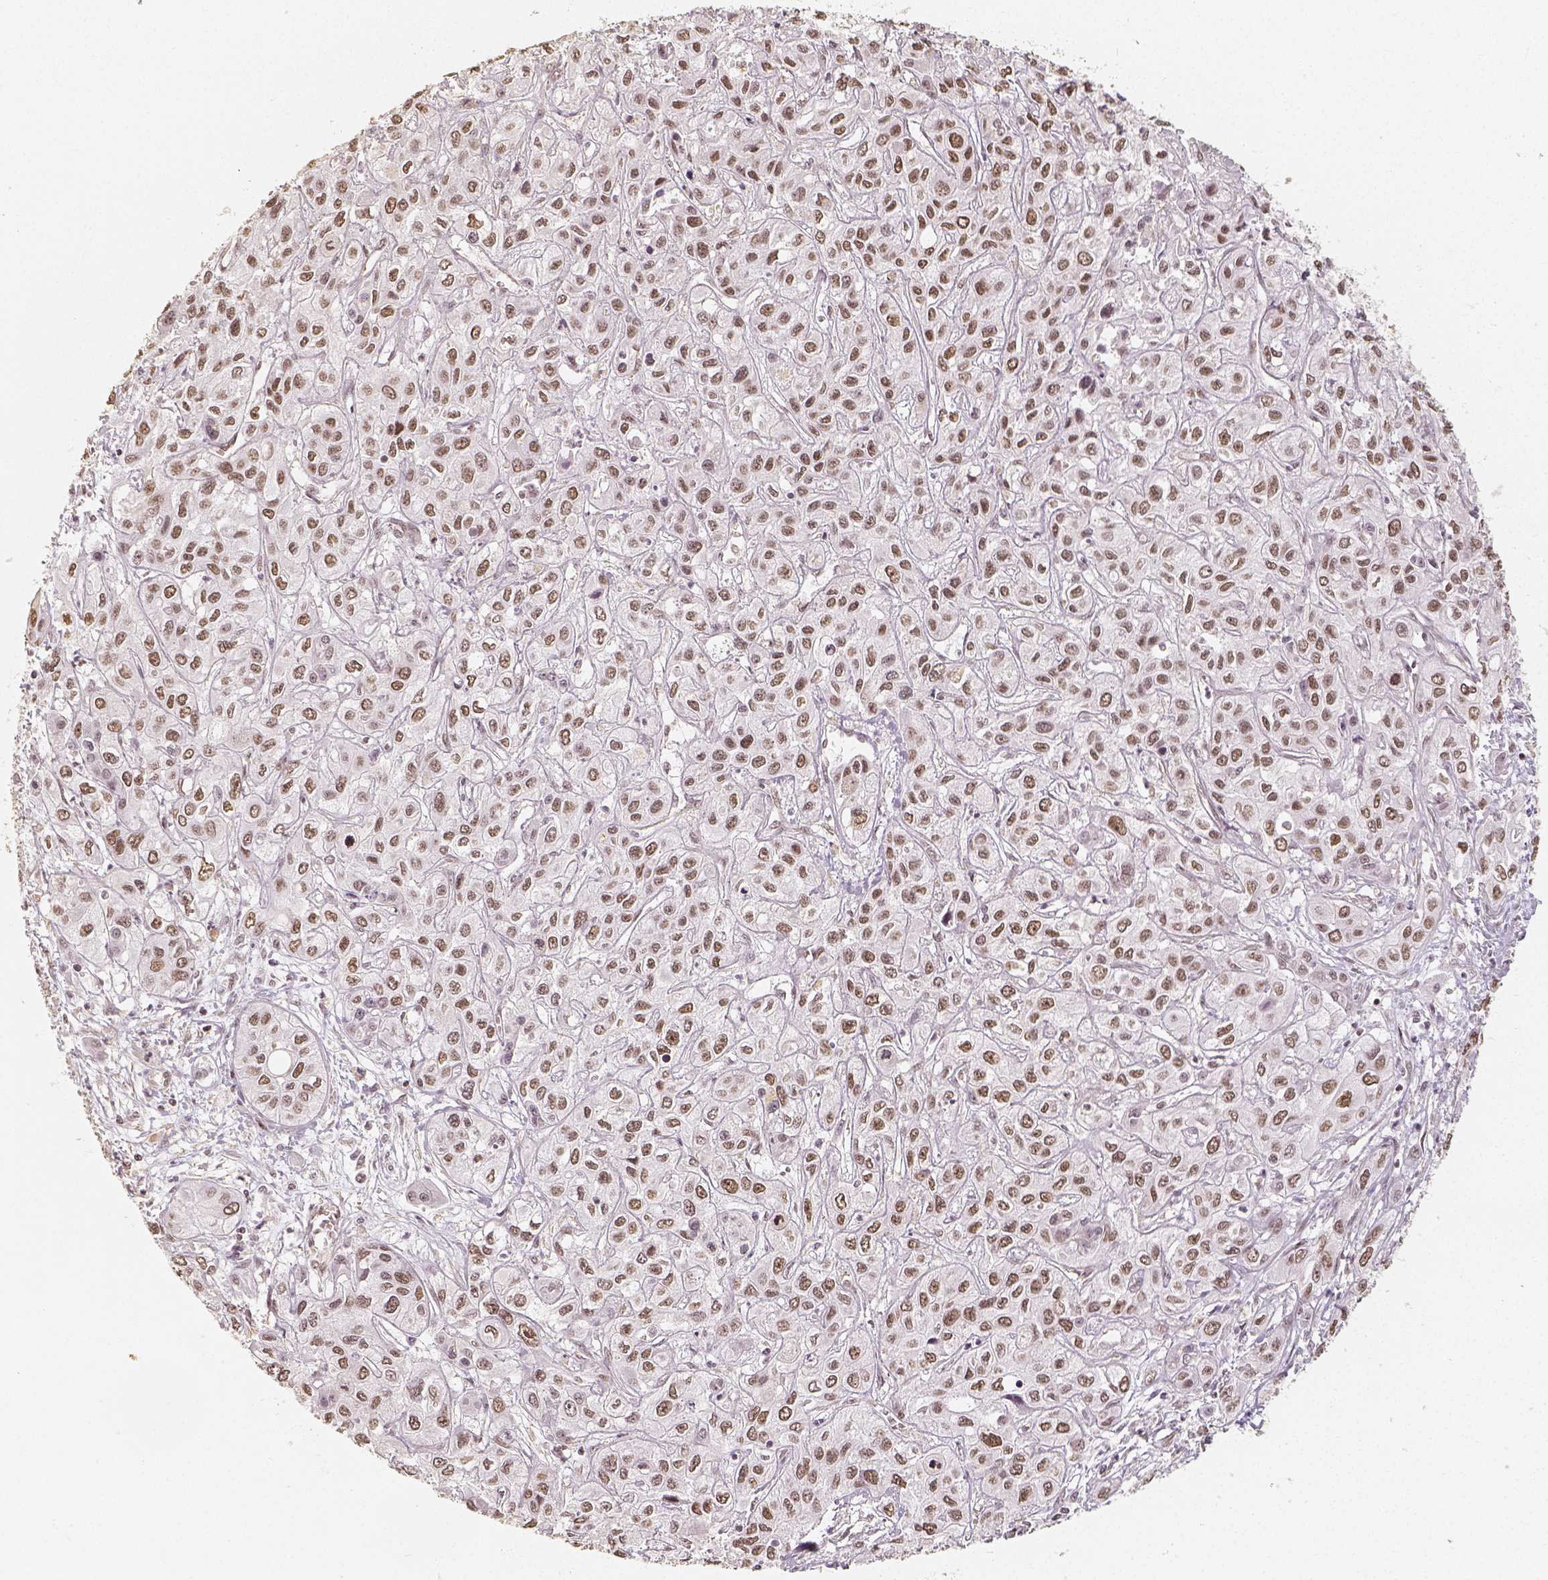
{"staining": {"intensity": "moderate", "quantity": ">75%", "location": "nuclear"}, "tissue": "liver cancer", "cell_type": "Tumor cells", "image_type": "cancer", "snomed": [{"axis": "morphology", "description": "Cholangiocarcinoma"}, {"axis": "topography", "description": "Liver"}], "caption": "Human liver cancer (cholangiocarcinoma) stained with a protein marker reveals moderate staining in tumor cells.", "gene": "HDAC1", "patient": {"sex": "female", "age": 66}}